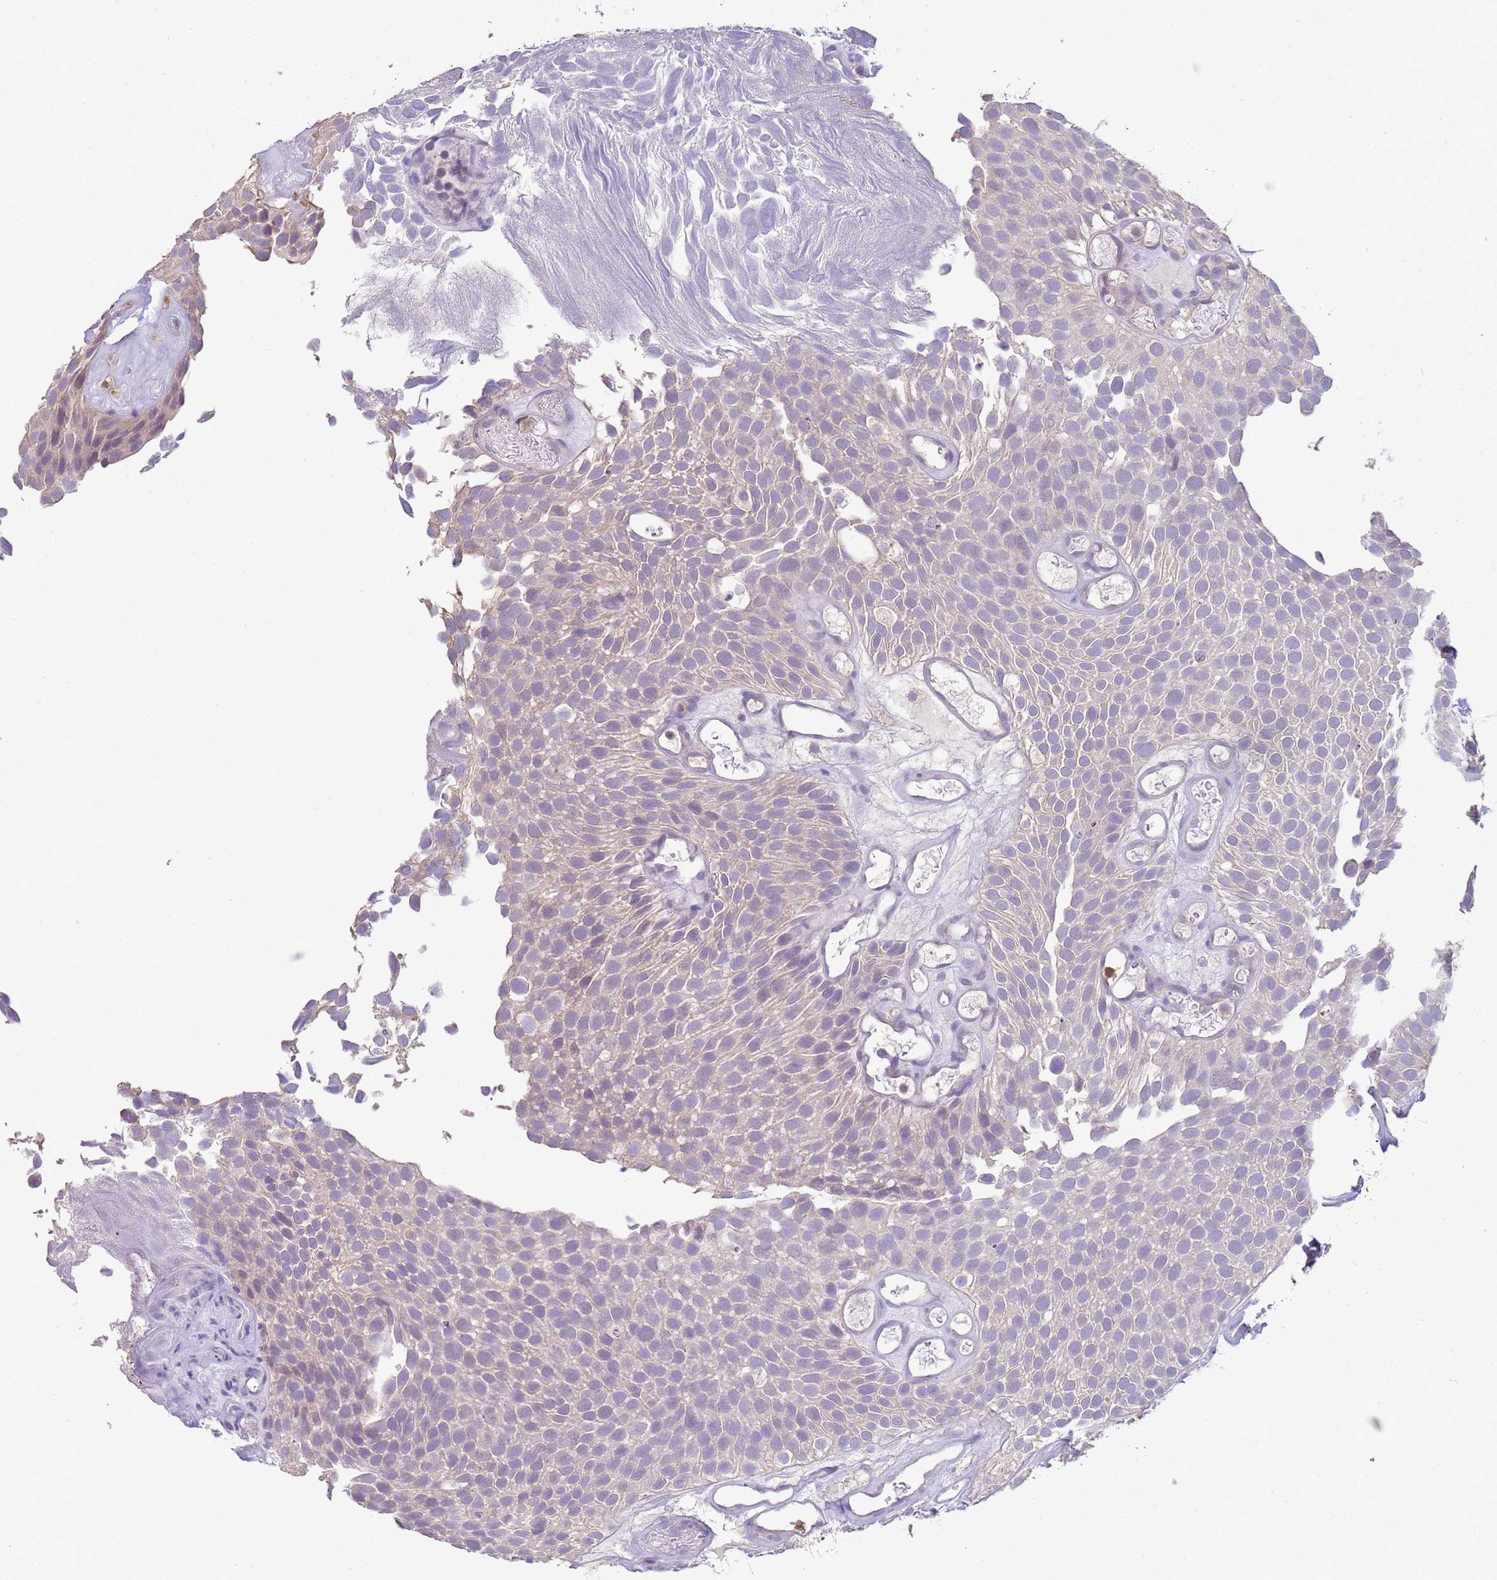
{"staining": {"intensity": "negative", "quantity": "none", "location": "none"}, "tissue": "urothelial cancer", "cell_type": "Tumor cells", "image_type": "cancer", "snomed": [{"axis": "morphology", "description": "Urothelial carcinoma, Low grade"}, {"axis": "topography", "description": "Urinary bladder"}], "caption": "High power microscopy histopathology image of an immunohistochemistry (IHC) micrograph of urothelial cancer, revealing no significant expression in tumor cells.", "gene": "IL2RG", "patient": {"sex": "male", "age": 89}}